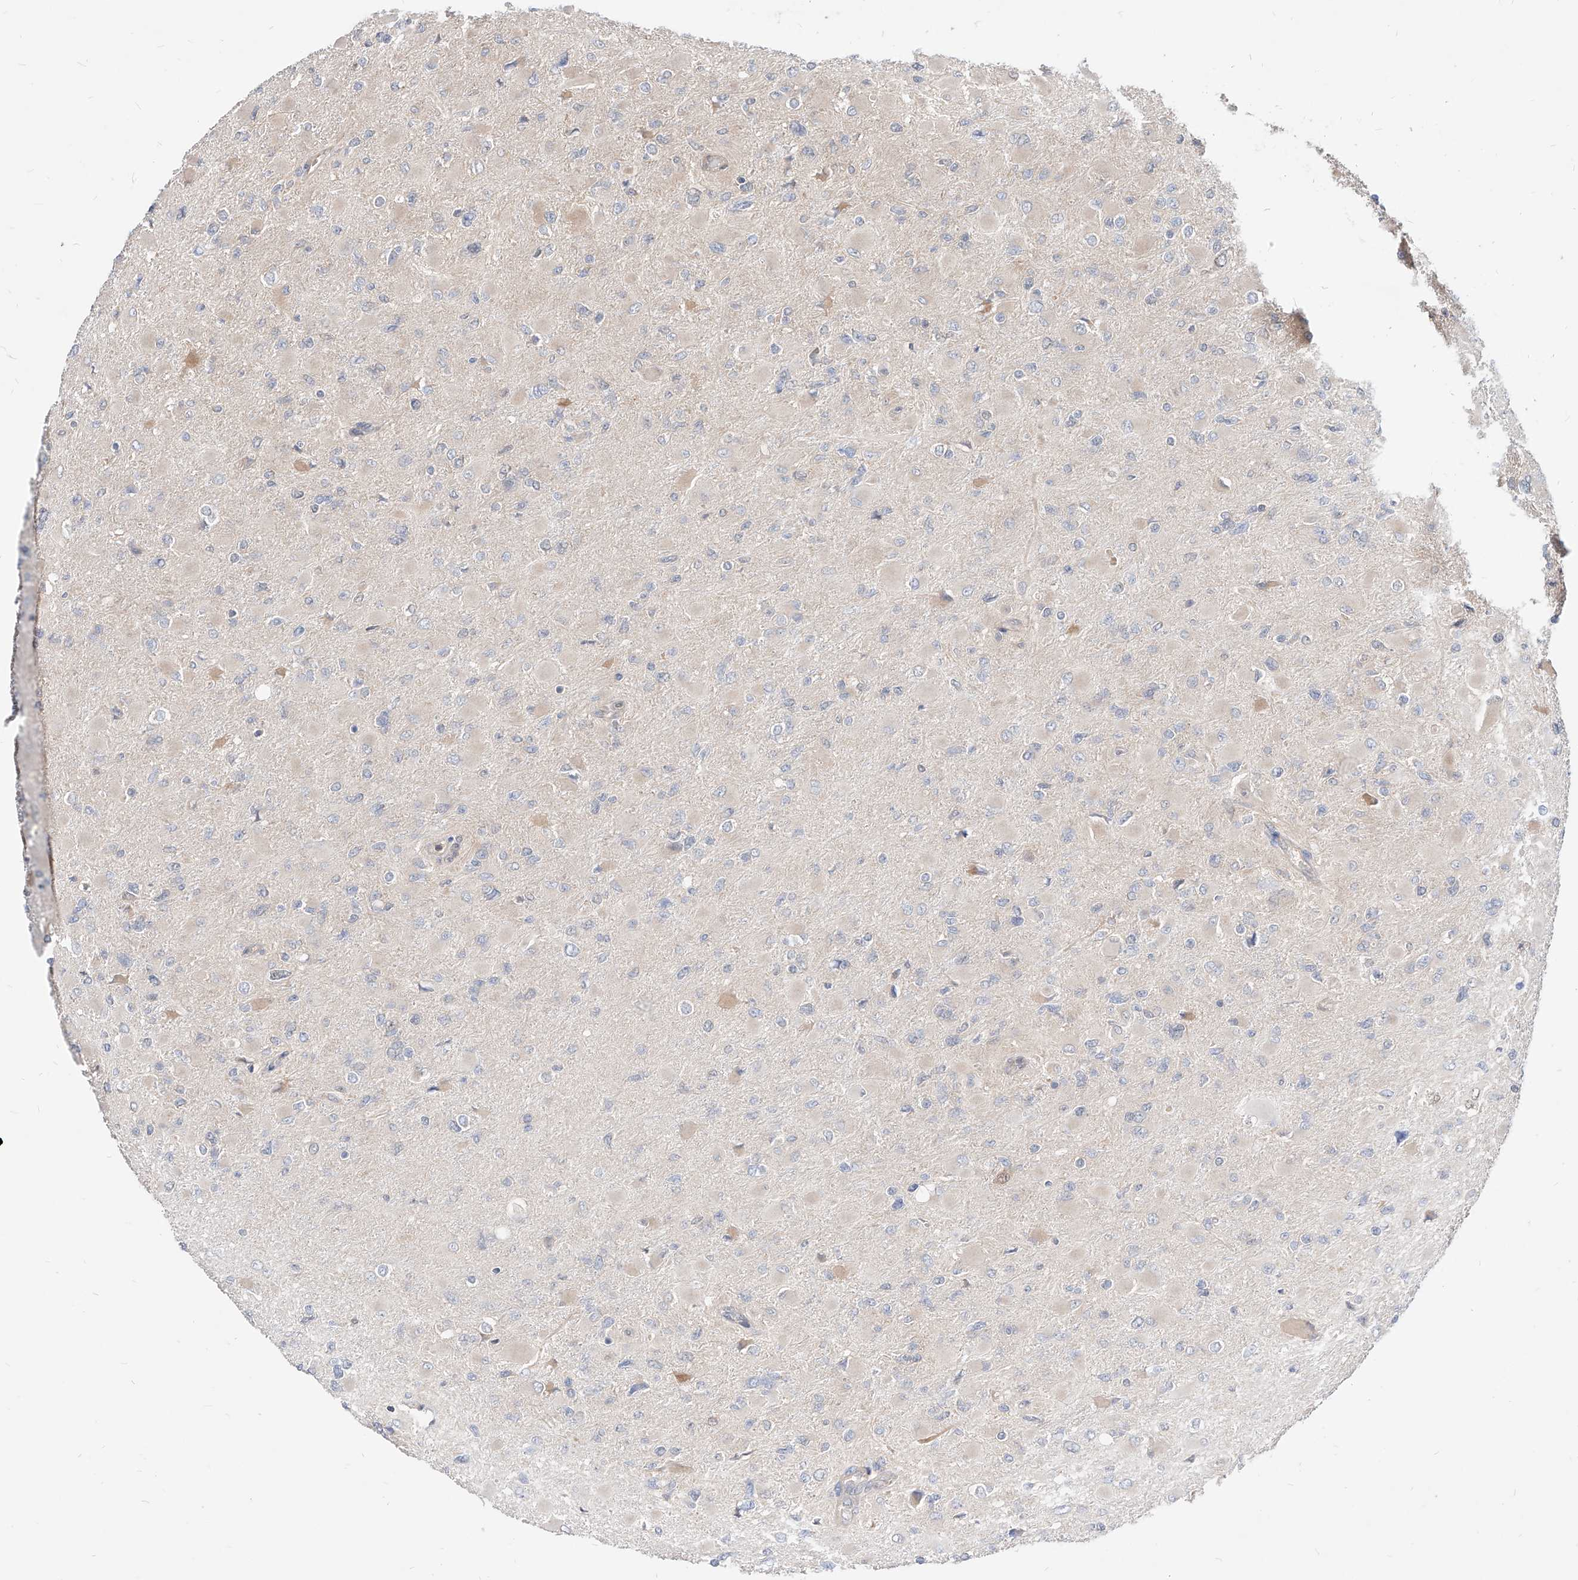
{"staining": {"intensity": "negative", "quantity": "none", "location": "none"}, "tissue": "glioma", "cell_type": "Tumor cells", "image_type": "cancer", "snomed": [{"axis": "morphology", "description": "Glioma, malignant, High grade"}, {"axis": "topography", "description": "Cerebral cortex"}], "caption": "IHC histopathology image of neoplastic tissue: human malignant high-grade glioma stained with DAB shows no significant protein expression in tumor cells.", "gene": "TSNAX", "patient": {"sex": "female", "age": 36}}